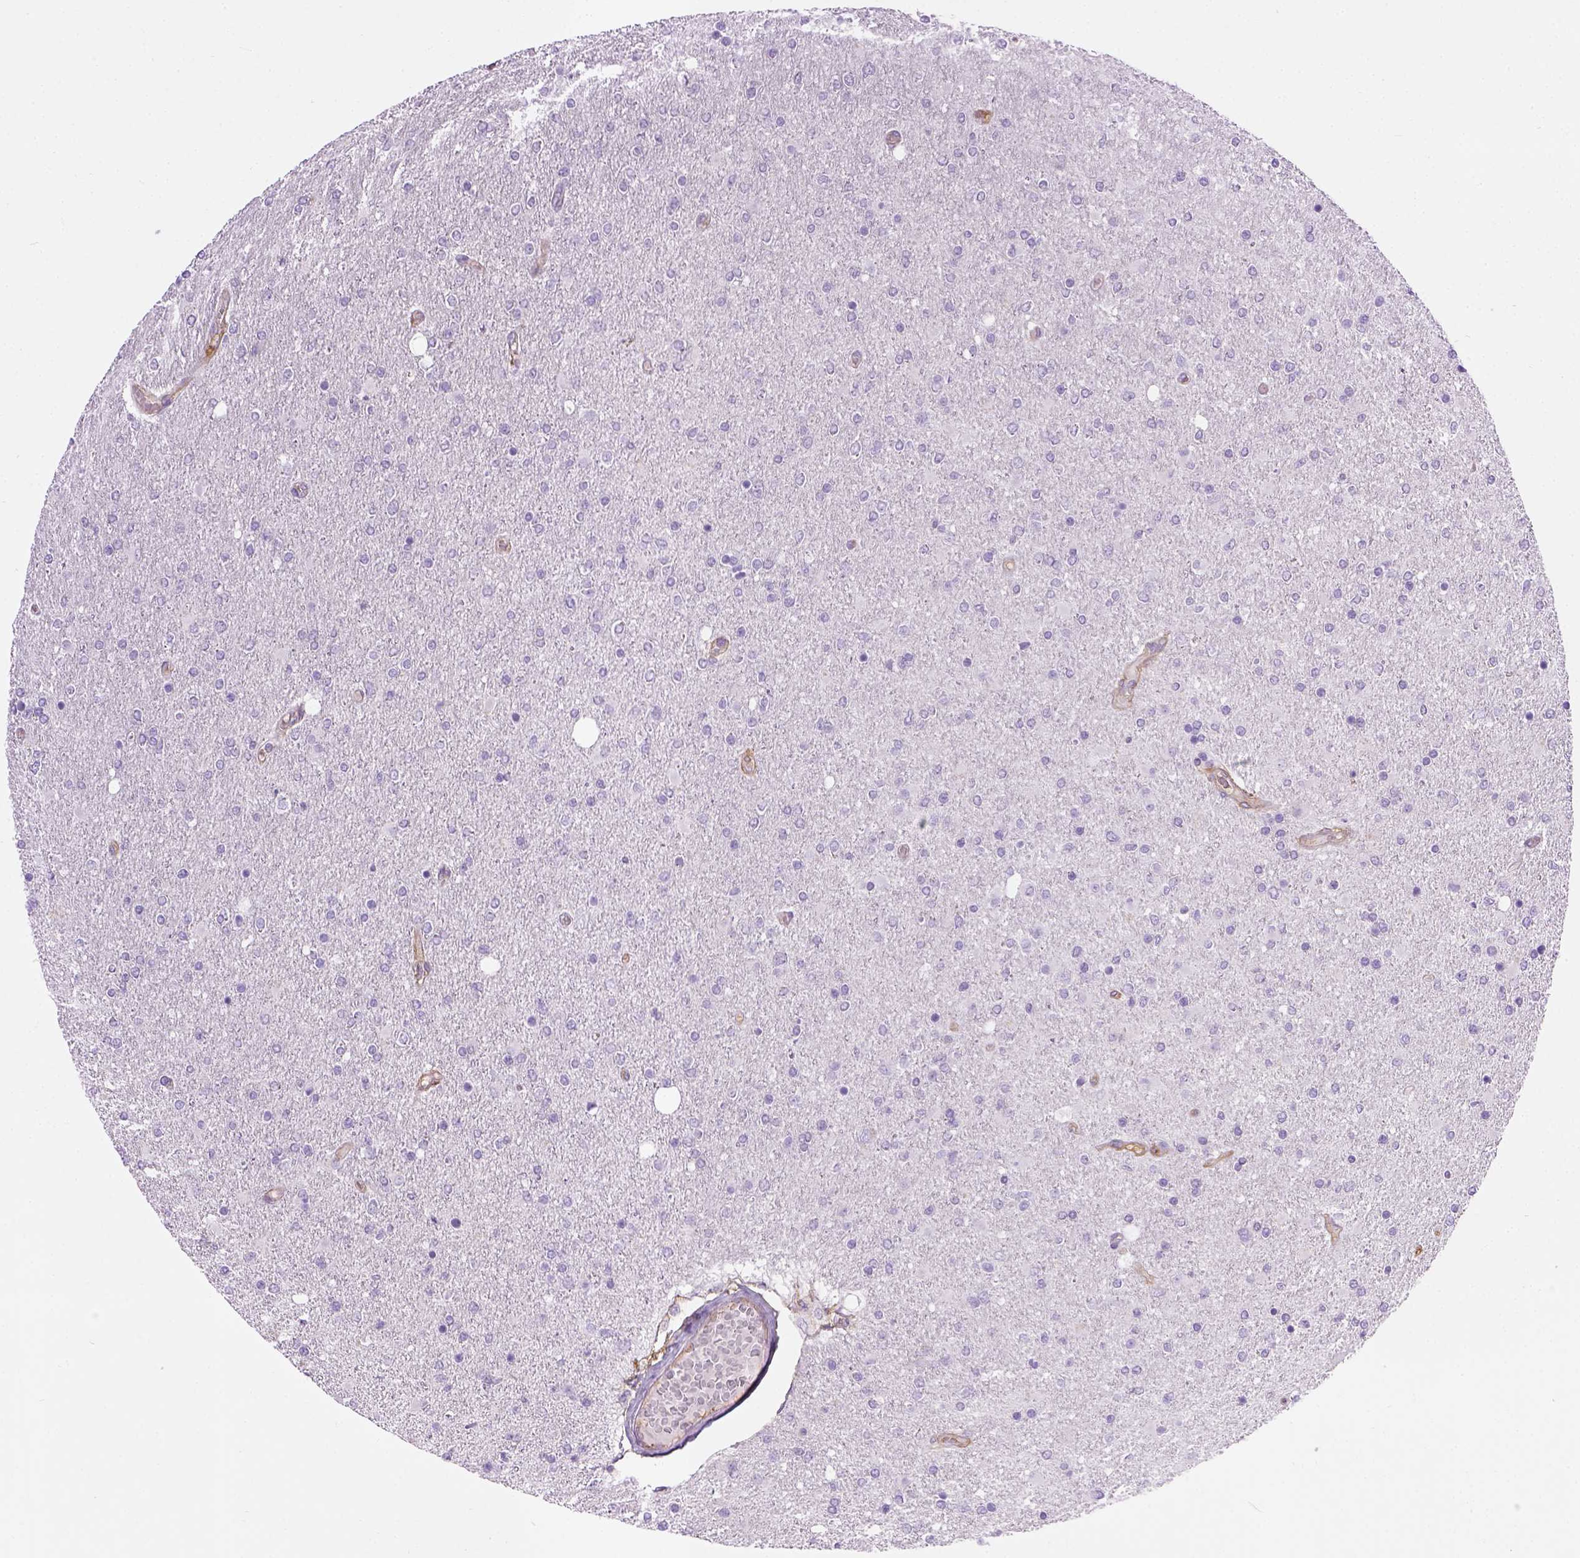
{"staining": {"intensity": "negative", "quantity": "none", "location": "none"}, "tissue": "glioma", "cell_type": "Tumor cells", "image_type": "cancer", "snomed": [{"axis": "morphology", "description": "Glioma, malignant, High grade"}, {"axis": "topography", "description": "Cerebral cortex"}], "caption": "IHC photomicrograph of neoplastic tissue: human glioma stained with DAB reveals no significant protein staining in tumor cells.", "gene": "ENG", "patient": {"sex": "male", "age": 70}}